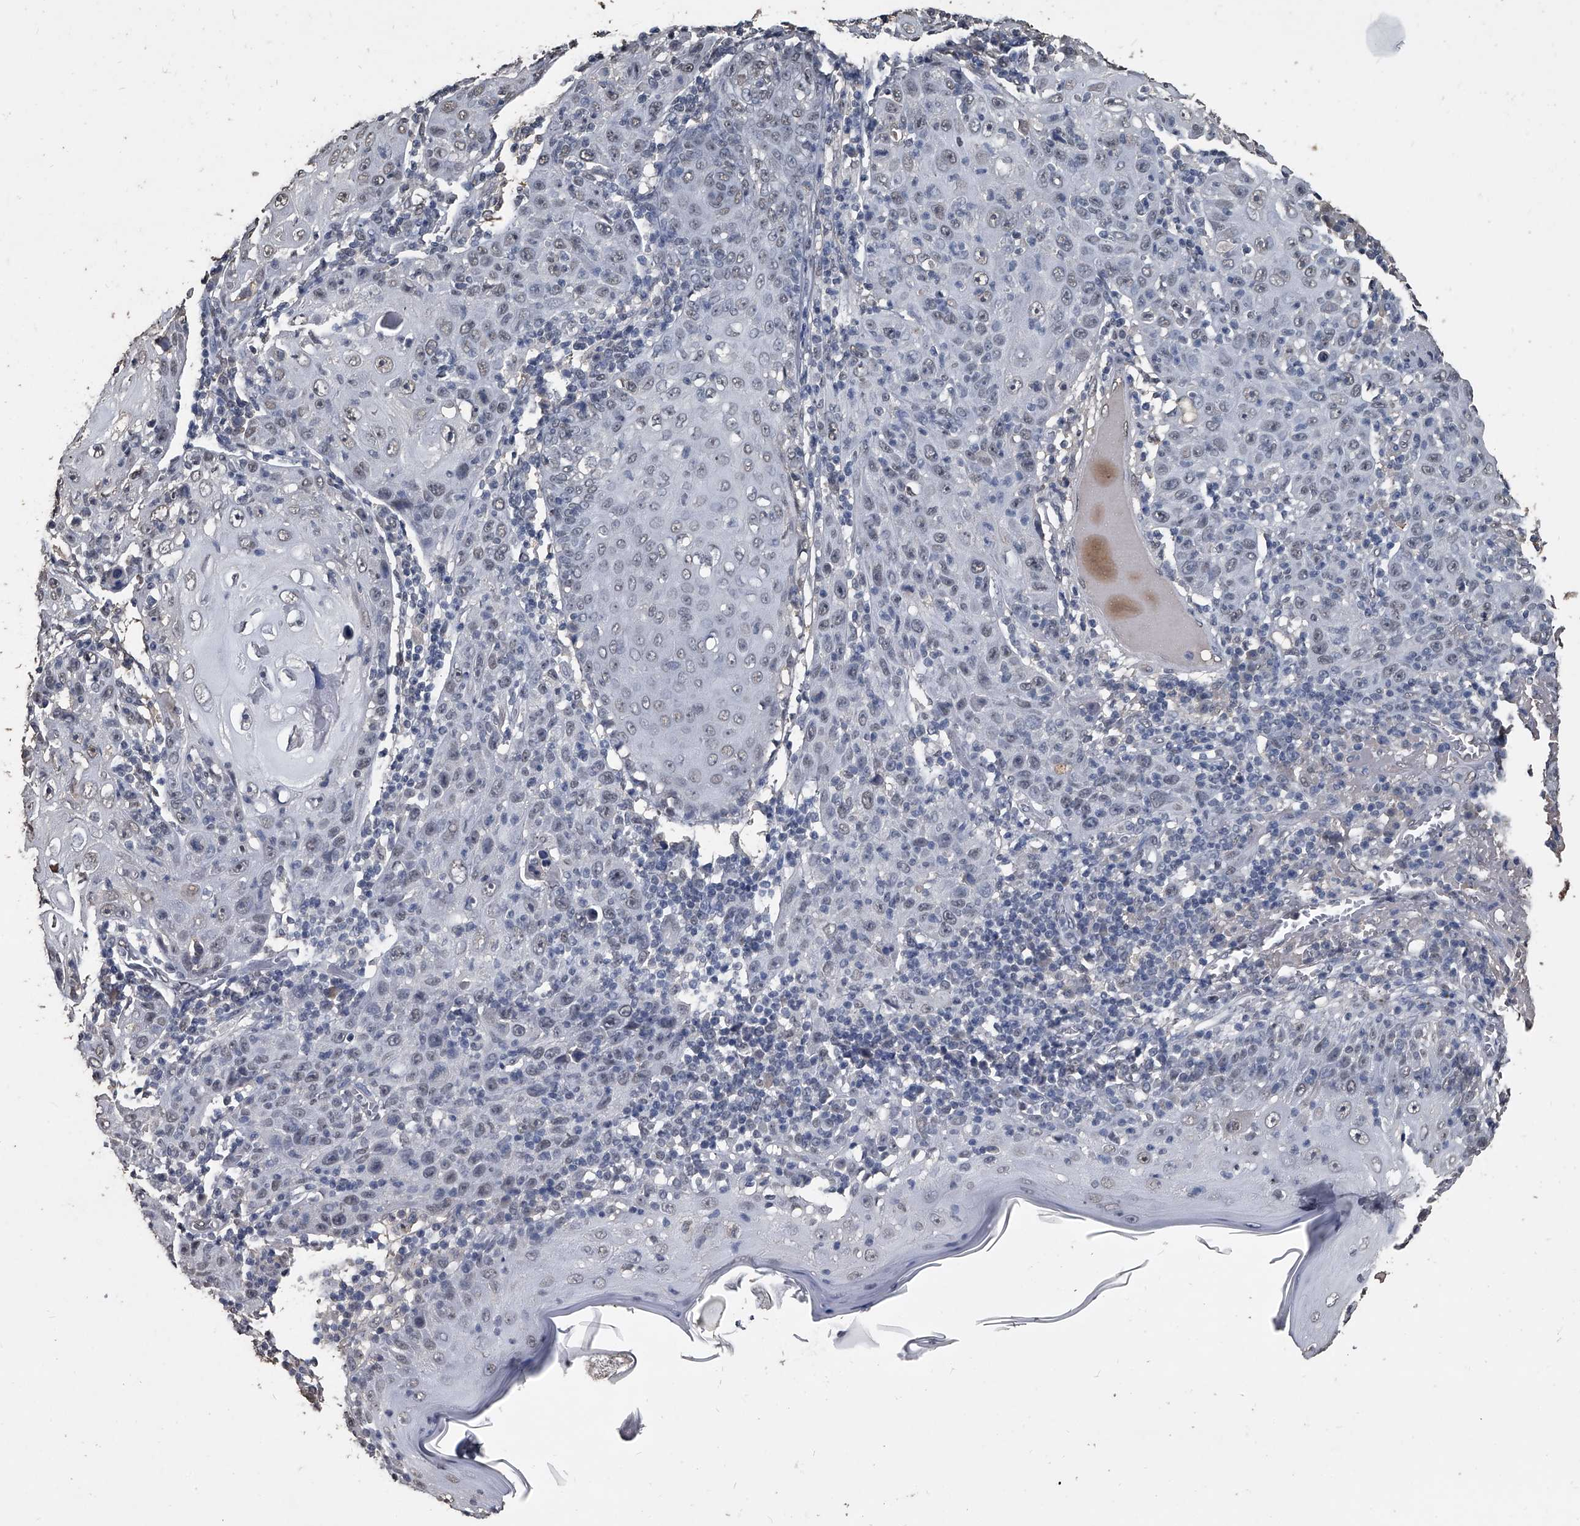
{"staining": {"intensity": "negative", "quantity": "none", "location": "none"}, "tissue": "skin cancer", "cell_type": "Tumor cells", "image_type": "cancer", "snomed": [{"axis": "morphology", "description": "Squamous cell carcinoma, NOS"}, {"axis": "topography", "description": "Skin"}], "caption": "Immunohistochemistry (IHC) of skin squamous cell carcinoma displays no positivity in tumor cells.", "gene": "MATR3", "patient": {"sex": "female", "age": 88}}